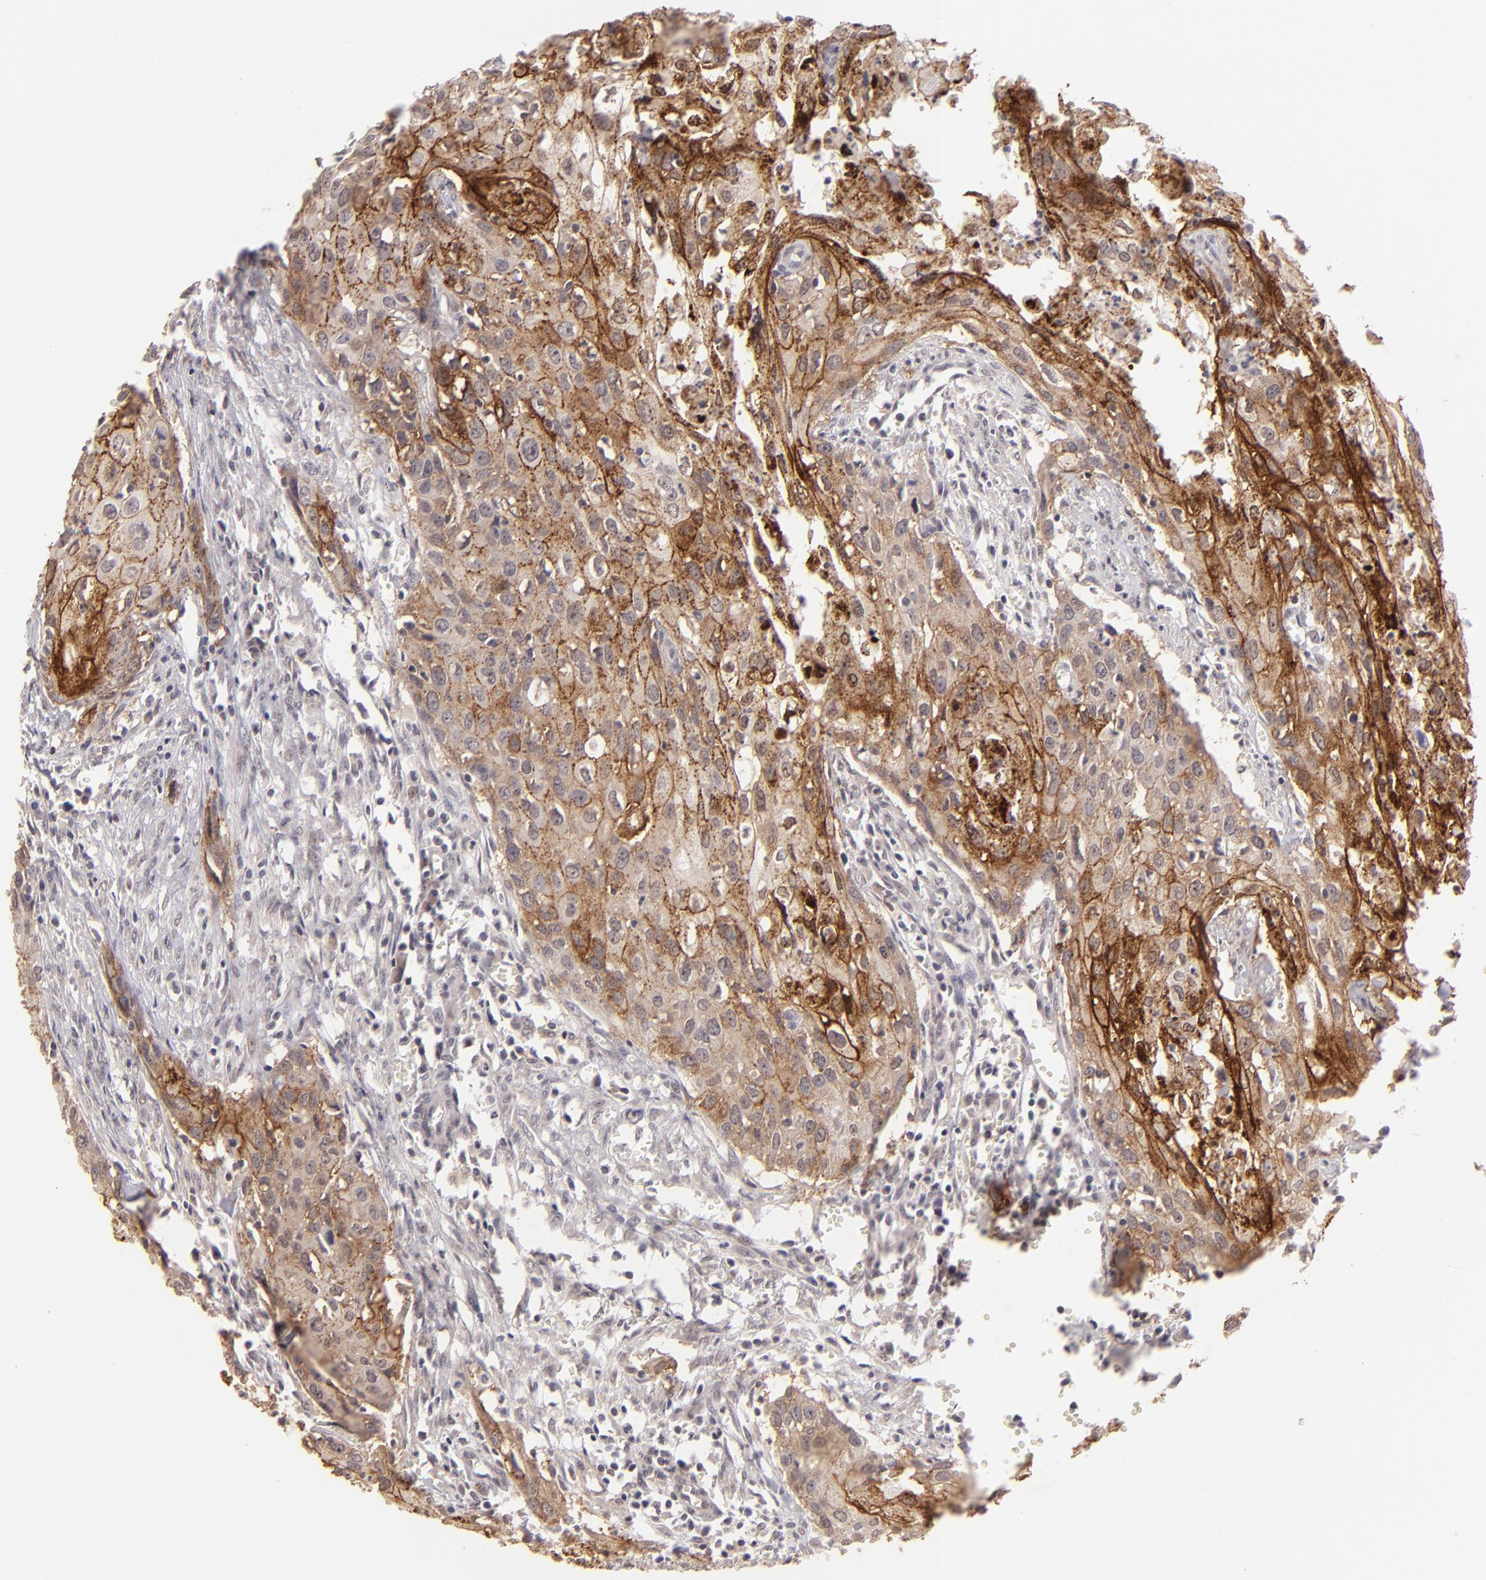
{"staining": {"intensity": "strong", "quantity": ">75%", "location": "cytoplasmic/membranous"}, "tissue": "urothelial cancer", "cell_type": "Tumor cells", "image_type": "cancer", "snomed": [{"axis": "morphology", "description": "Urothelial carcinoma, High grade"}, {"axis": "topography", "description": "Urinary bladder"}], "caption": "IHC (DAB (3,3'-diaminobenzidine)) staining of high-grade urothelial carcinoma demonstrates strong cytoplasmic/membranous protein positivity in approximately >75% of tumor cells.", "gene": "CLDN1", "patient": {"sex": "male", "age": 54}}